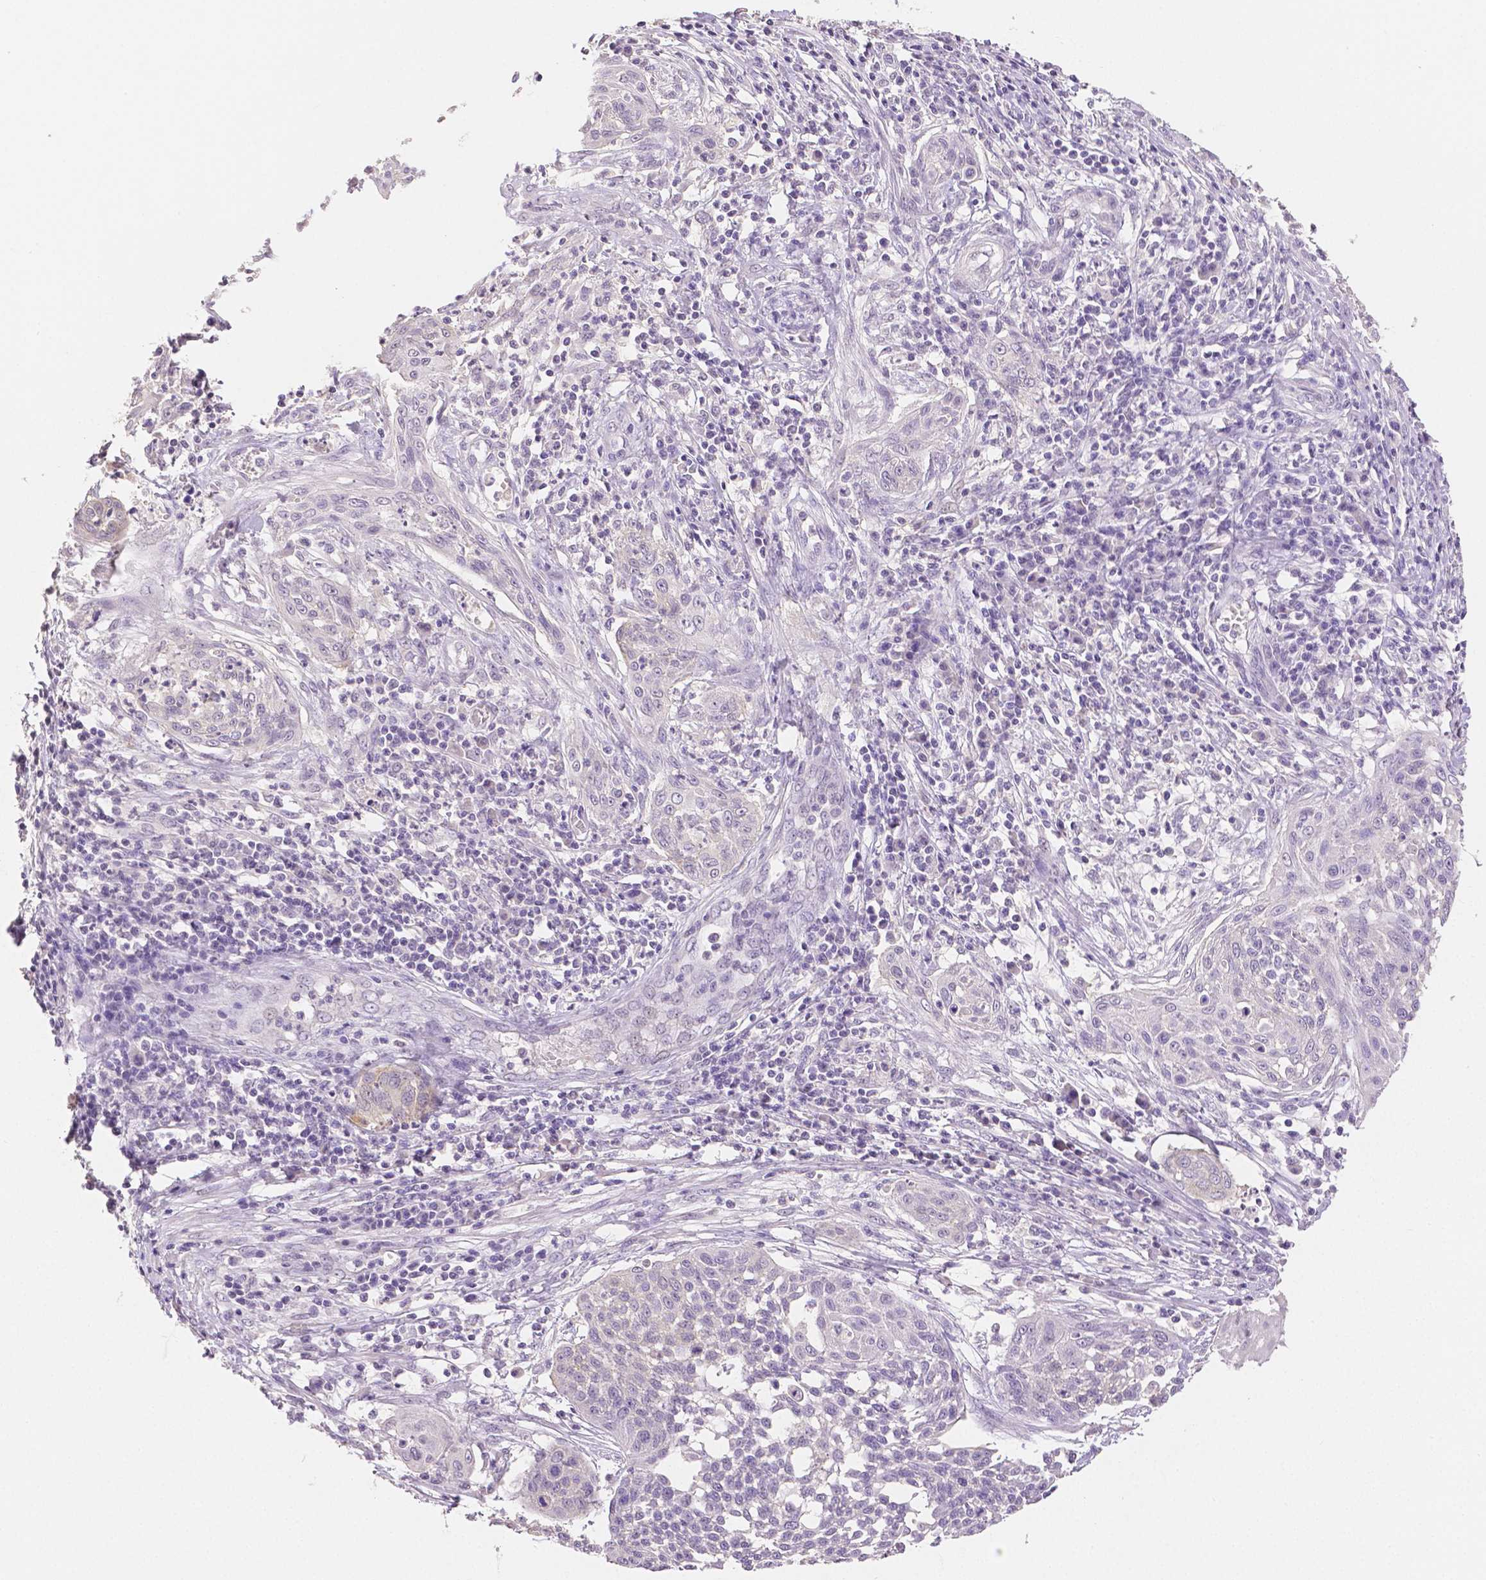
{"staining": {"intensity": "negative", "quantity": "none", "location": "none"}, "tissue": "cervical cancer", "cell_type": "Tumor cells", "image_type": "cancer", "snomed": [{"axis": "morphology", "description": "Squamous cell carcinoma, NOS"}, {"axis": "topography", "description": "Cervix"}], "caption": "Protein analysis of cervical cancer shows no significant positivity in tumor cells.", "gene": "OCLN", "patient": {"sex": "female", "age": 34}}